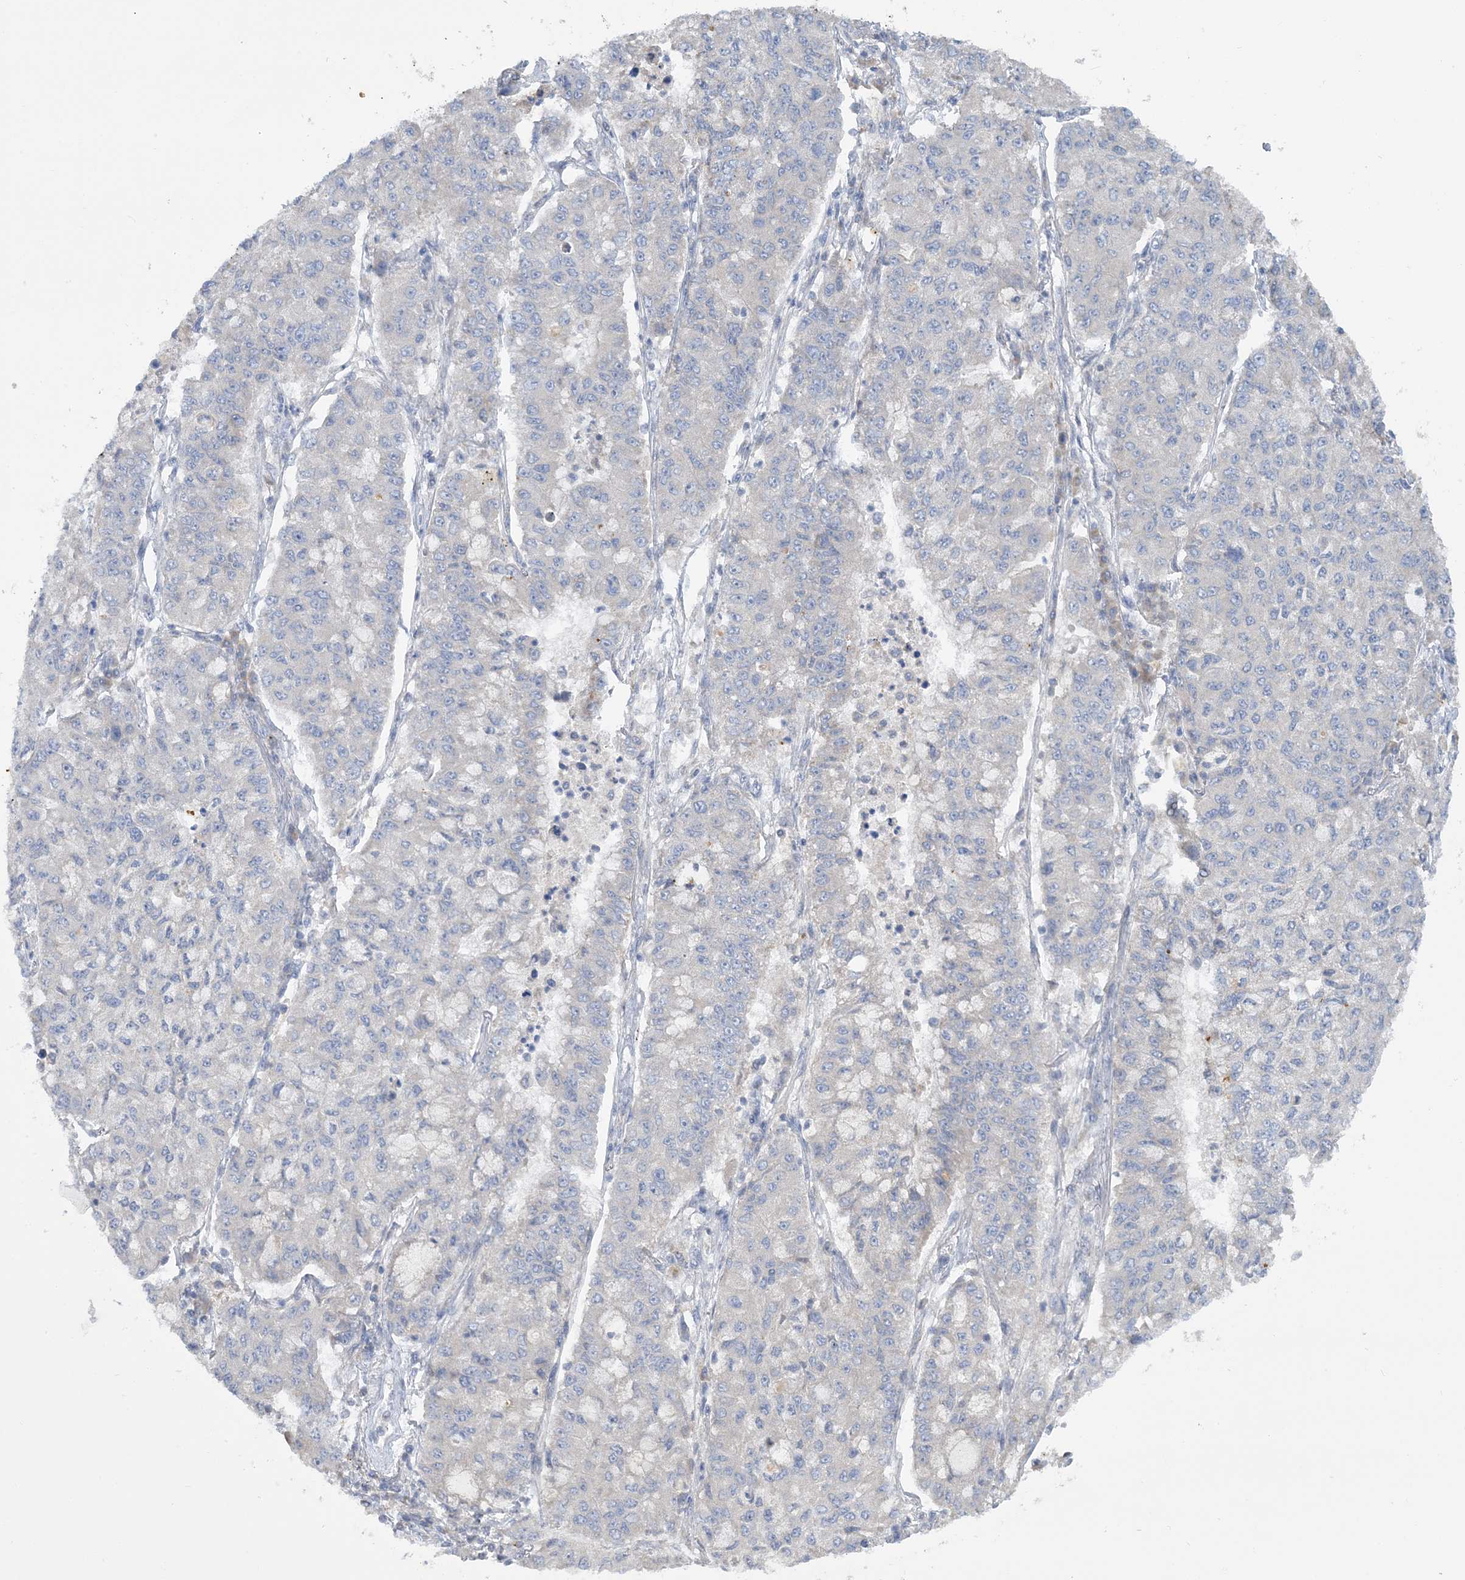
{"staining": {"intensity": "negative", "quantity": "none", "location": "none"}, "tissue": "lung cancer", "cell_type": "Tumor cells", "image_type": "cancer", "snomed": [{"axis": "morphology", "description": "Squamous cell carcinoma, NOS"}, {"axis": "topography", "description": "Lung"}], "caption": "IHC of lung cancer reveals no expression in tumor cells.", "gene": "MMADHC", "patient": {"sex": "male", "age": 74}}